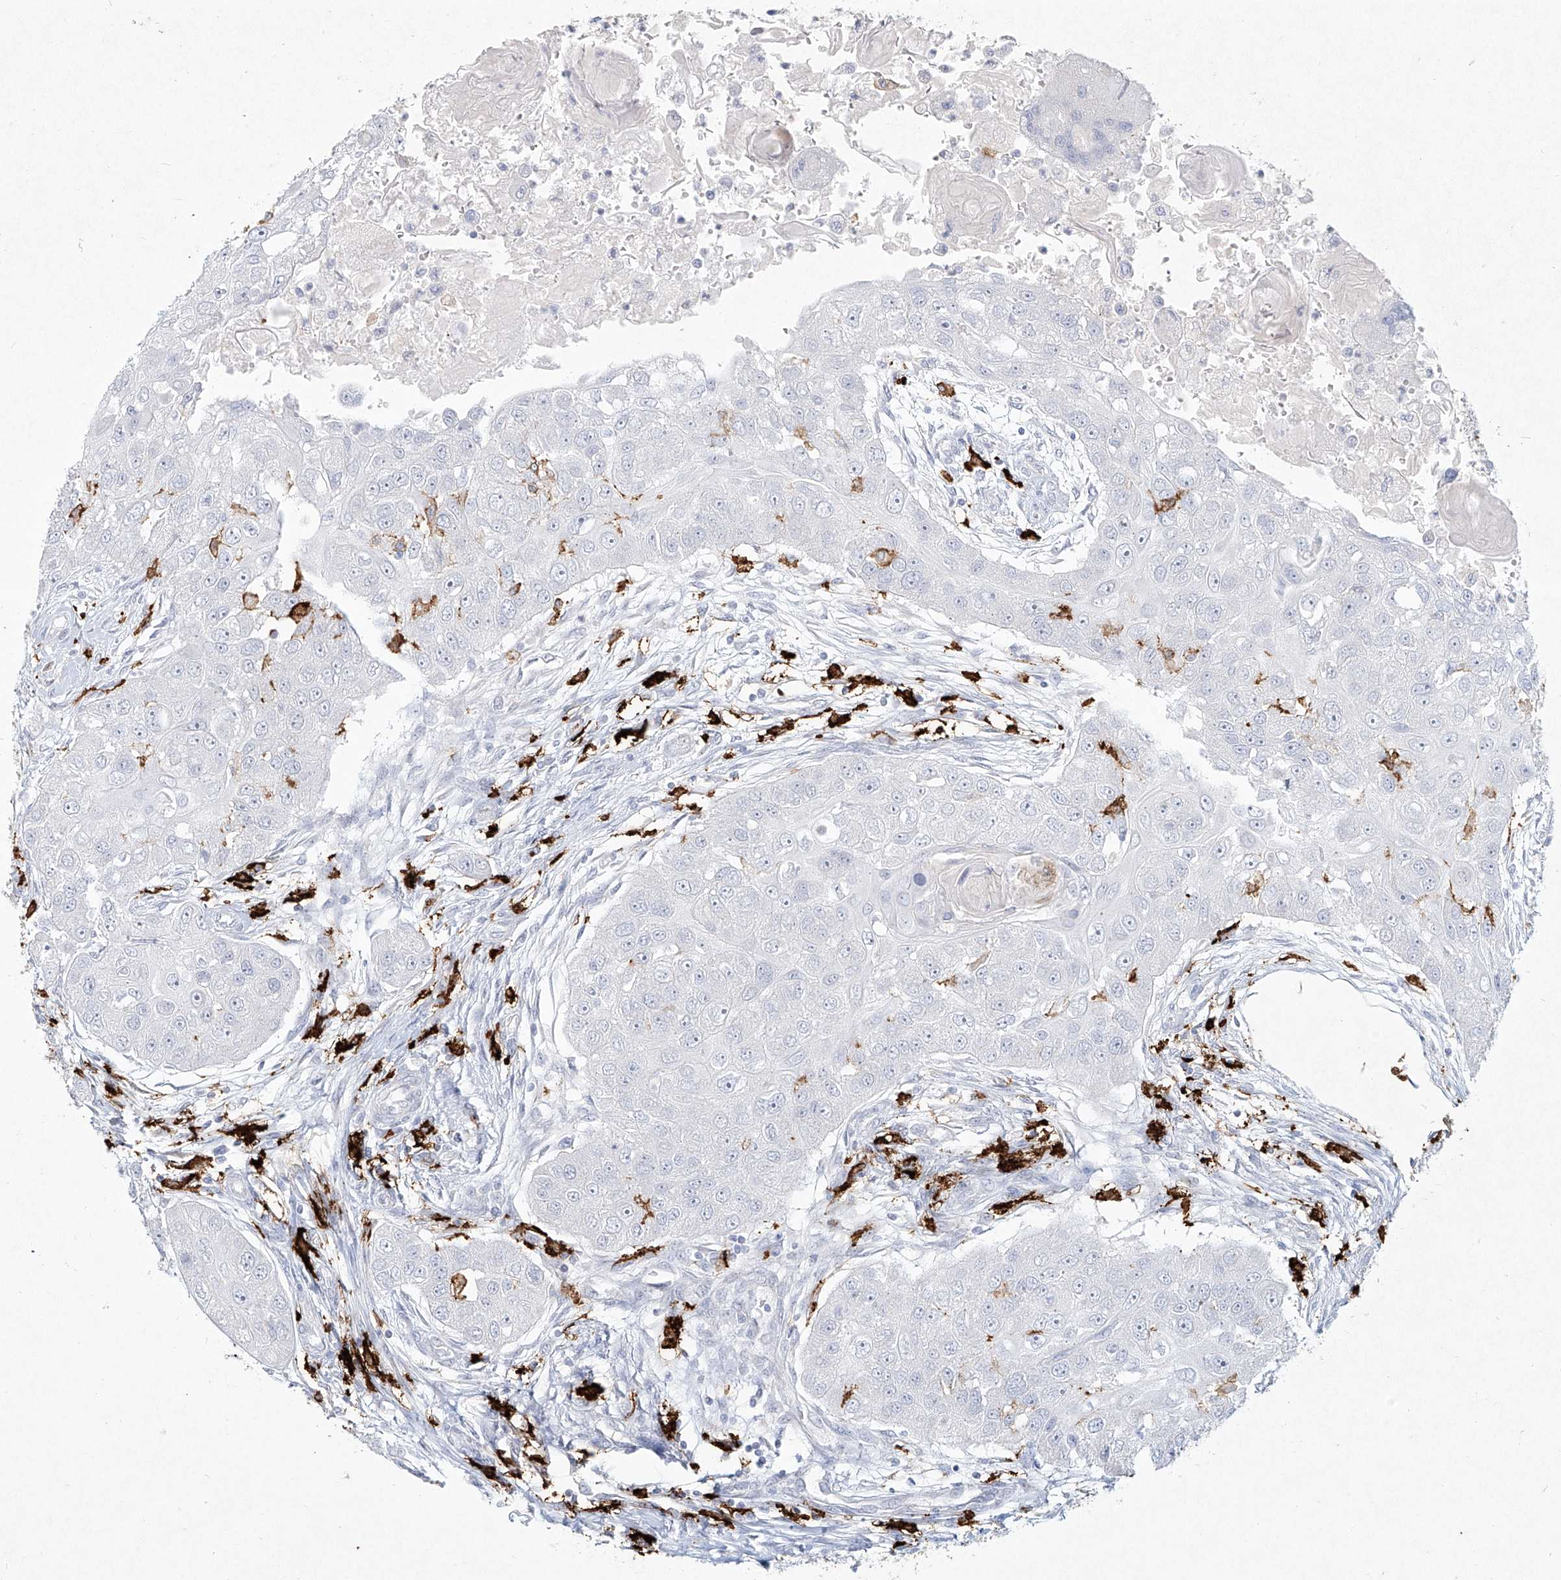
{"staining": {"intensity": "negative", "quantity": "none", "location": "none"}, "tissue": "head and neck cancer", "cell_type": "Tumor cells", "image_type": "cancer", "snomed": [{"axis": "morphology", "description": "Normal tissue, NOS"}, {"axis": "morphology", "description": "Squamous cell carcinoma, NOS"}, {"axis": "topography", "description": "Skeletal muscle"}, {"axis": "topography", "description": "Head-Neck"}], "caption": "Image shows no protein expression in tumor cells of head and neck squamous cell carcinoma tissue.", "gene": "CD209", "patient": {"sex": "male", "age": 51}}